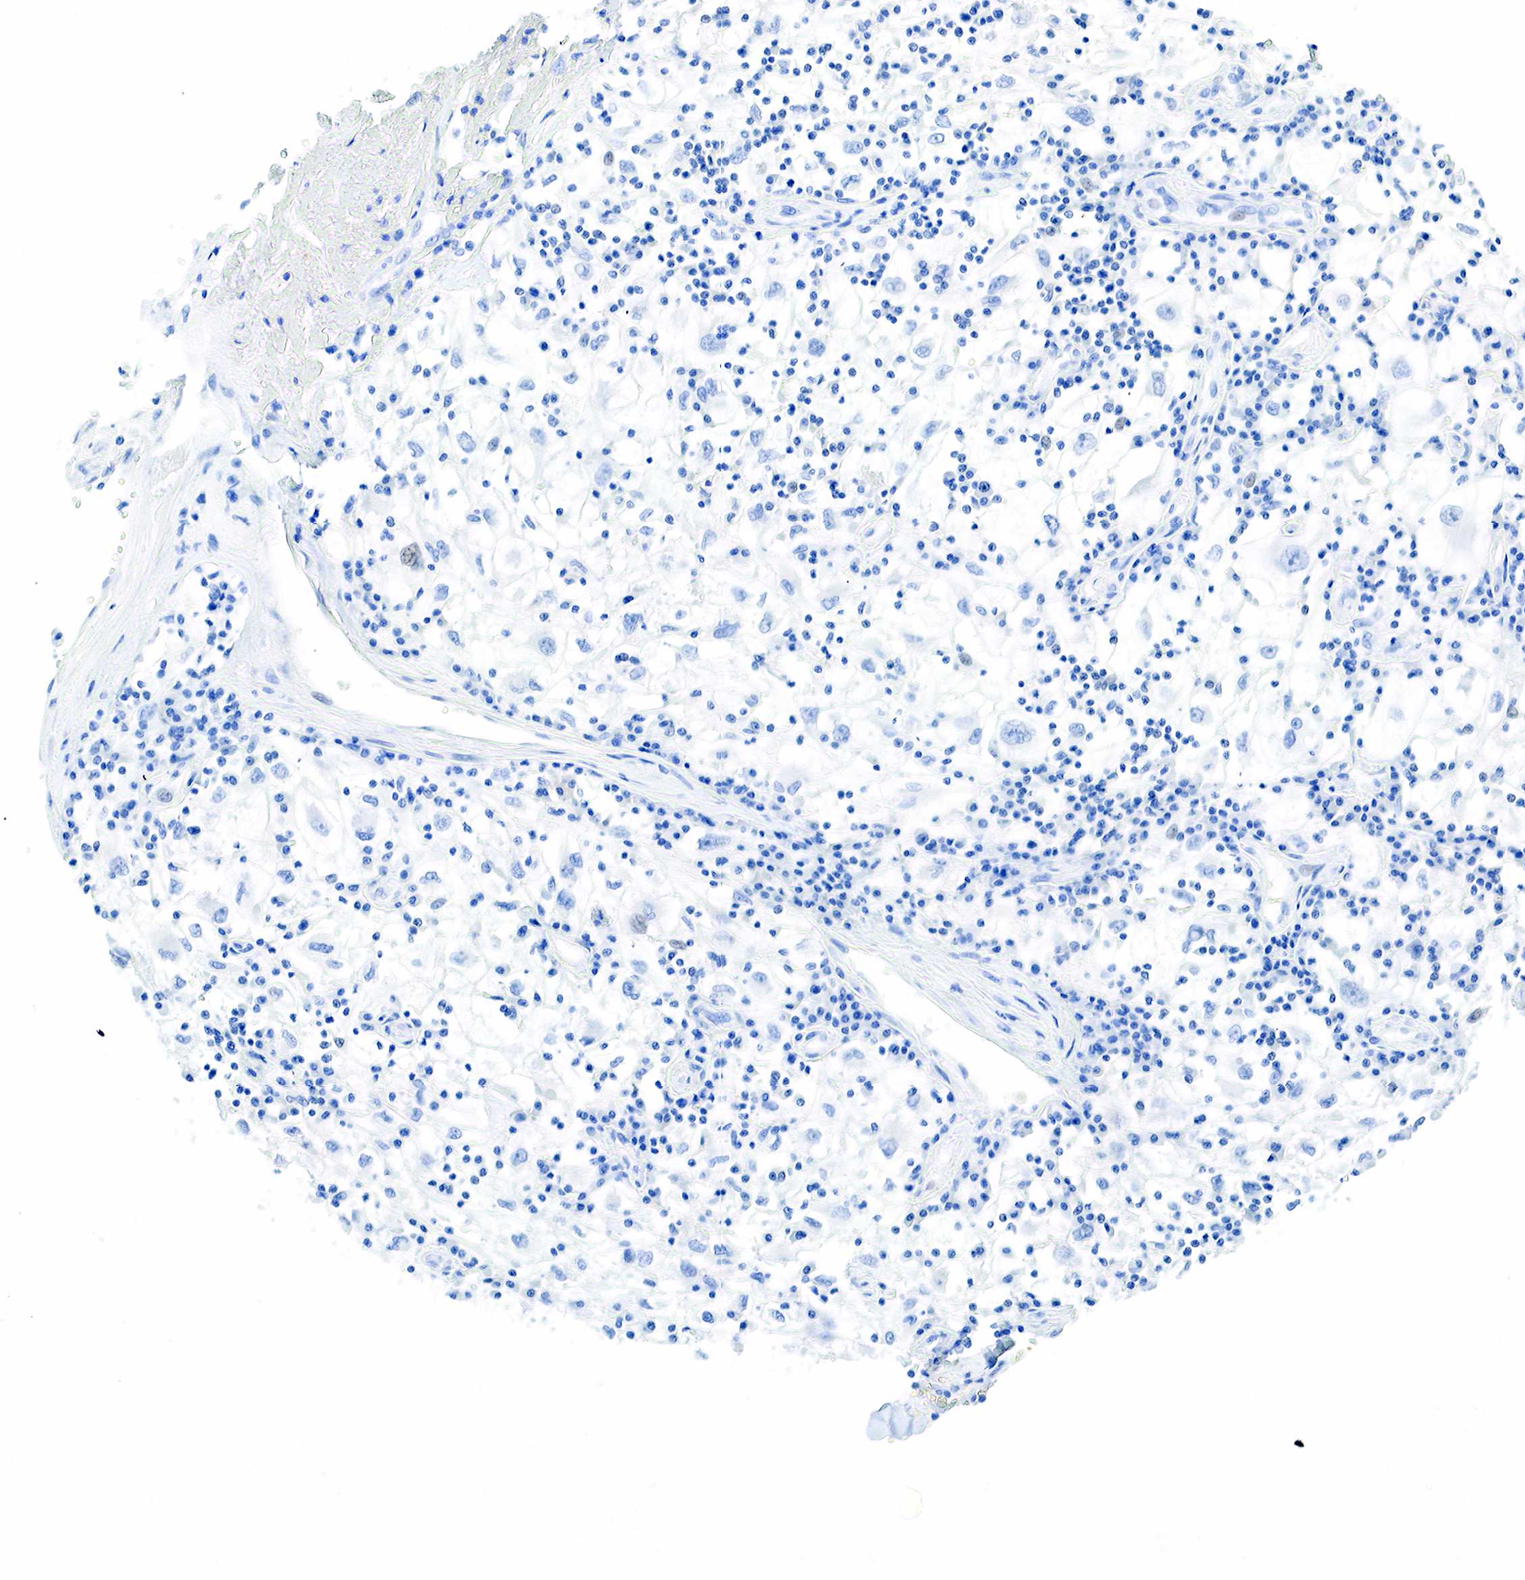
{"staining": {"intensity": "negative", "quantity": "none", "location": "none"}, "tissue": "renal cancer", "cell_type": "Tumor cells", "image_type": "cancer", "snomed": [{"axis": "morphology", "description": "Adenocarcinoma, NOS"}, {"axis": "topography", "description": "Kidney"}], "caption": "High magnification brightfield microscopy of renal cancer (adenocarcinoma) stained with DAB (brown) and counterstained with hematoxylin (blue): tumor cells show no significant staining. (DAB (3,3'-diaminobenzidine) immunohistochemistry visualized using brightfield microscopy, high magnification).", "gene": "INHA", "patient": {"sex": "male", "age": 82}}